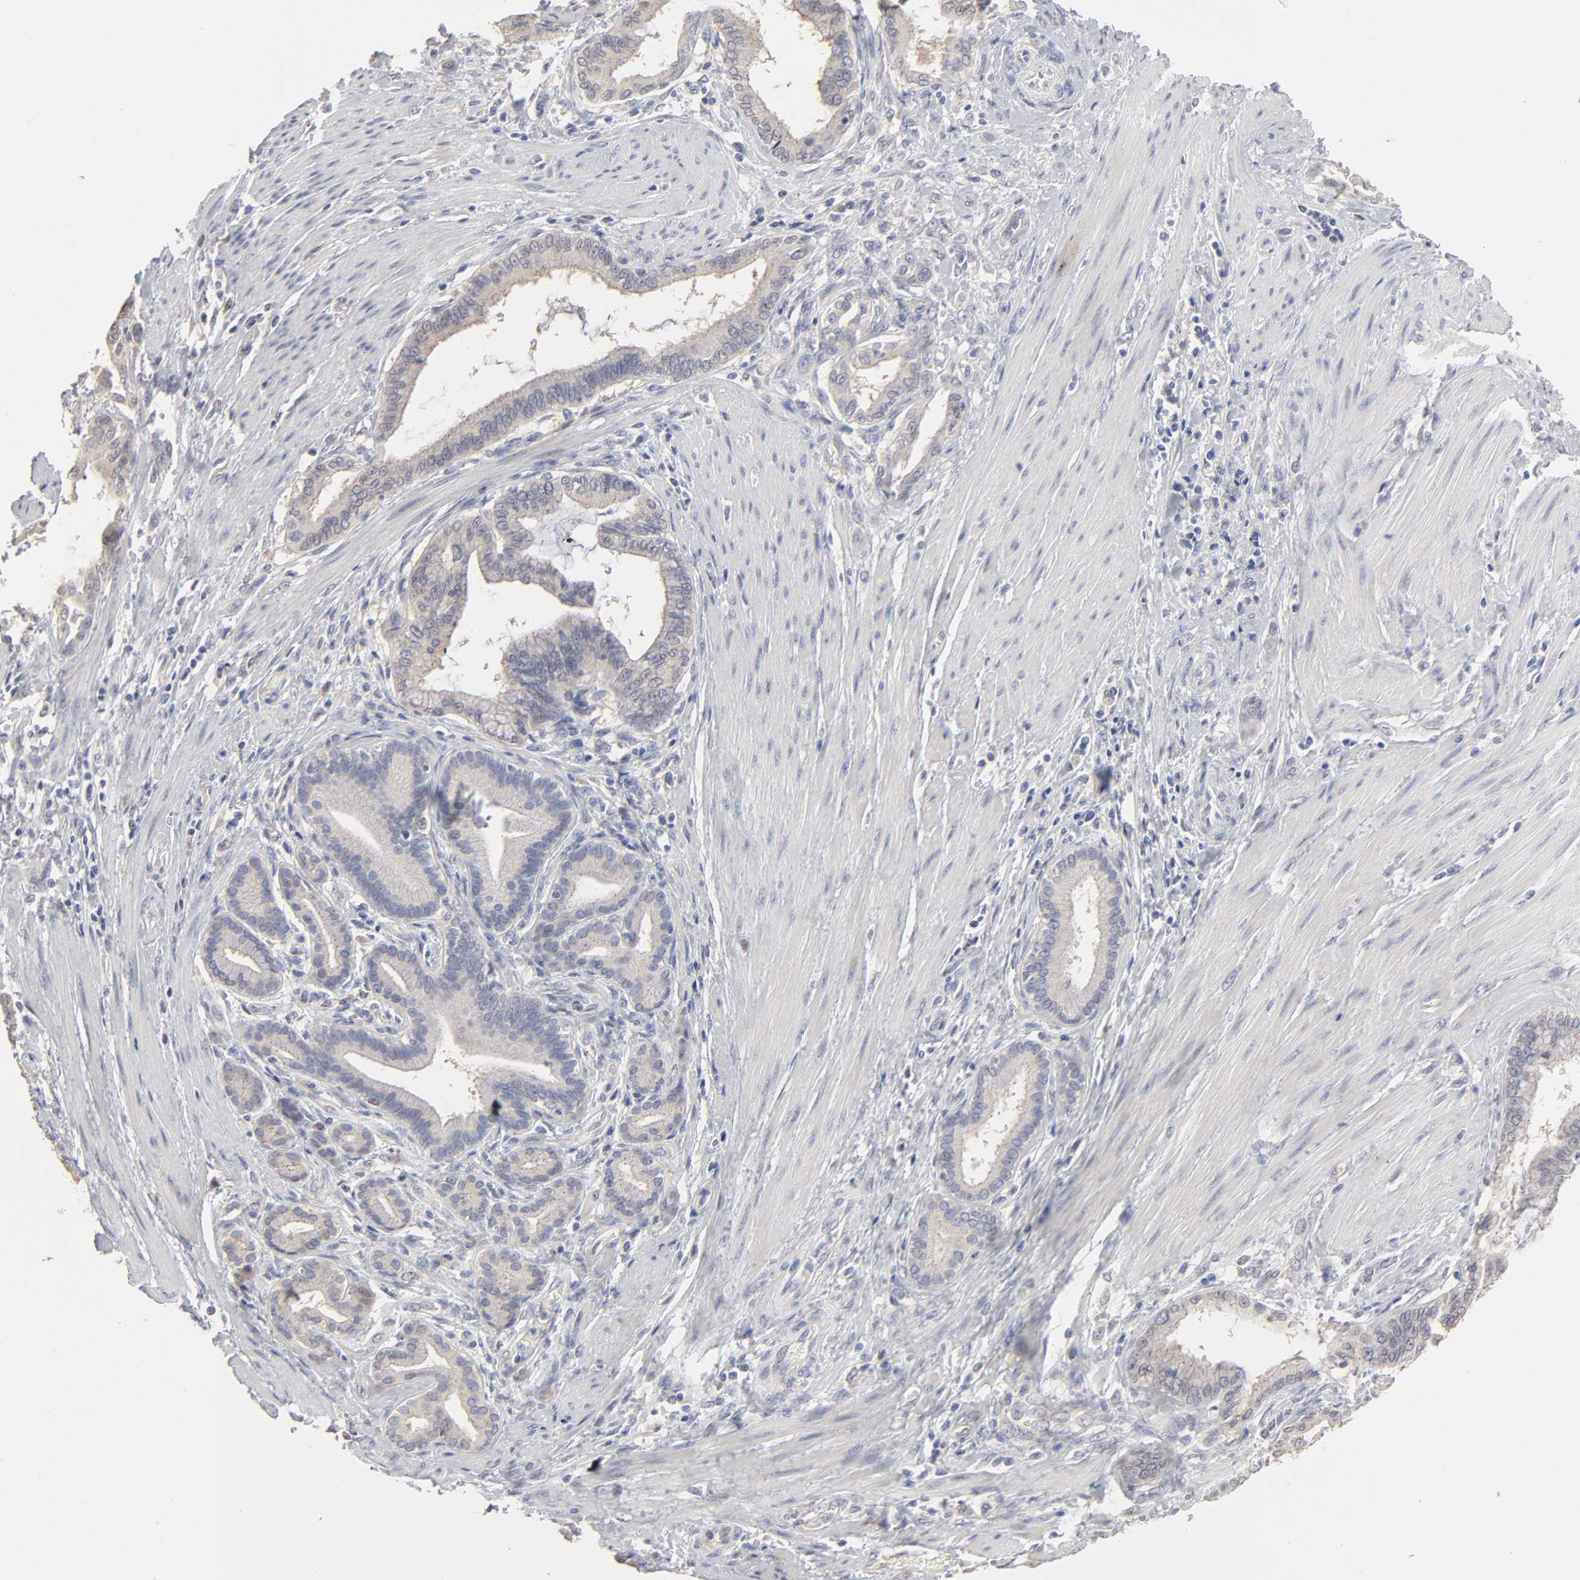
{"staining": {"intensity": "weak", "quantity": ">75%", "location": "cytoplasmic/membranous"}, "tissue": "pancreatic cancer", "cell_type": "Tumor cells", "image_type": "cancer", "snomed": [{"axis": "morphology", "description": "Adenocarcinoma, NOS"}, {"axis": "topography", "description": "Pancreas"}], "caption": "This is a histology image of IHC staining of pancreatic cancer (adenocarcinoma), which shows weak expression in the cytoplasmic/membranous of tumor cells.", "gene": "DNAL4", "patient": {"sex": "female", "age": 64}}